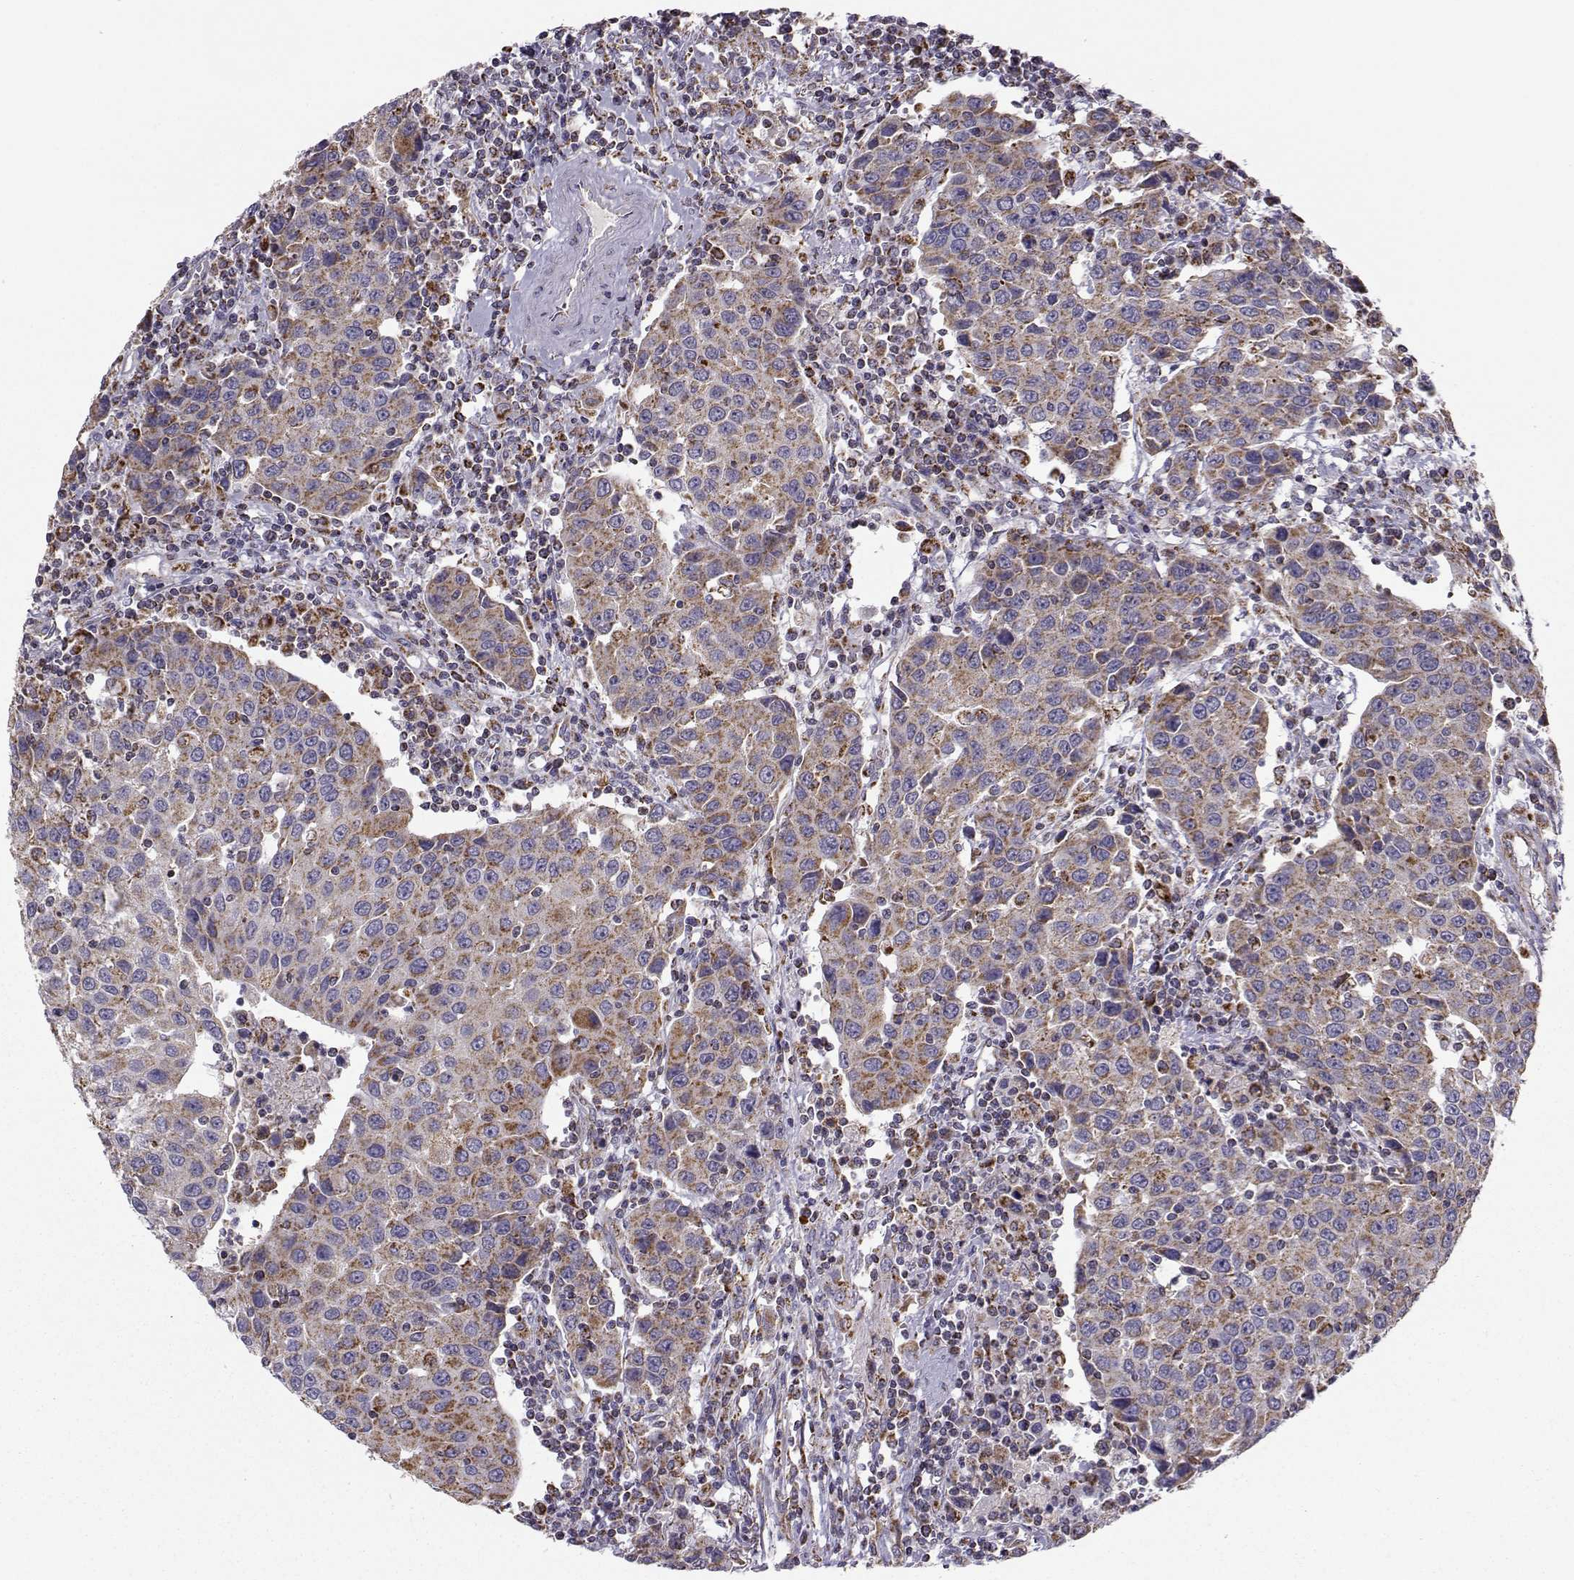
{"staining": {"intensity": "moderate", "quantity": ">75%", "location": "cytoplasmic/membranous"}, "tissue": "urothelial cancer", "cell_type": "Tumor cells", "image_type": "cancer", "snomed": [{"axis": "morphology", "description": "Urothelial carcinoma, High grade"}, {"axis": "topography", "description": "Urinary bladder"}], "caption": "Tumor cells demonstrate moderate cytoplasmic/membranous expression in approximately >75% of cells in urothelial cancer. The protein is stained brown, and the nuclei are stained in blue (DAB IHC with brightfield microscopy, high magnification).", "gene": "NECAB3", "patient": {"sex": "female", "age": 85}}